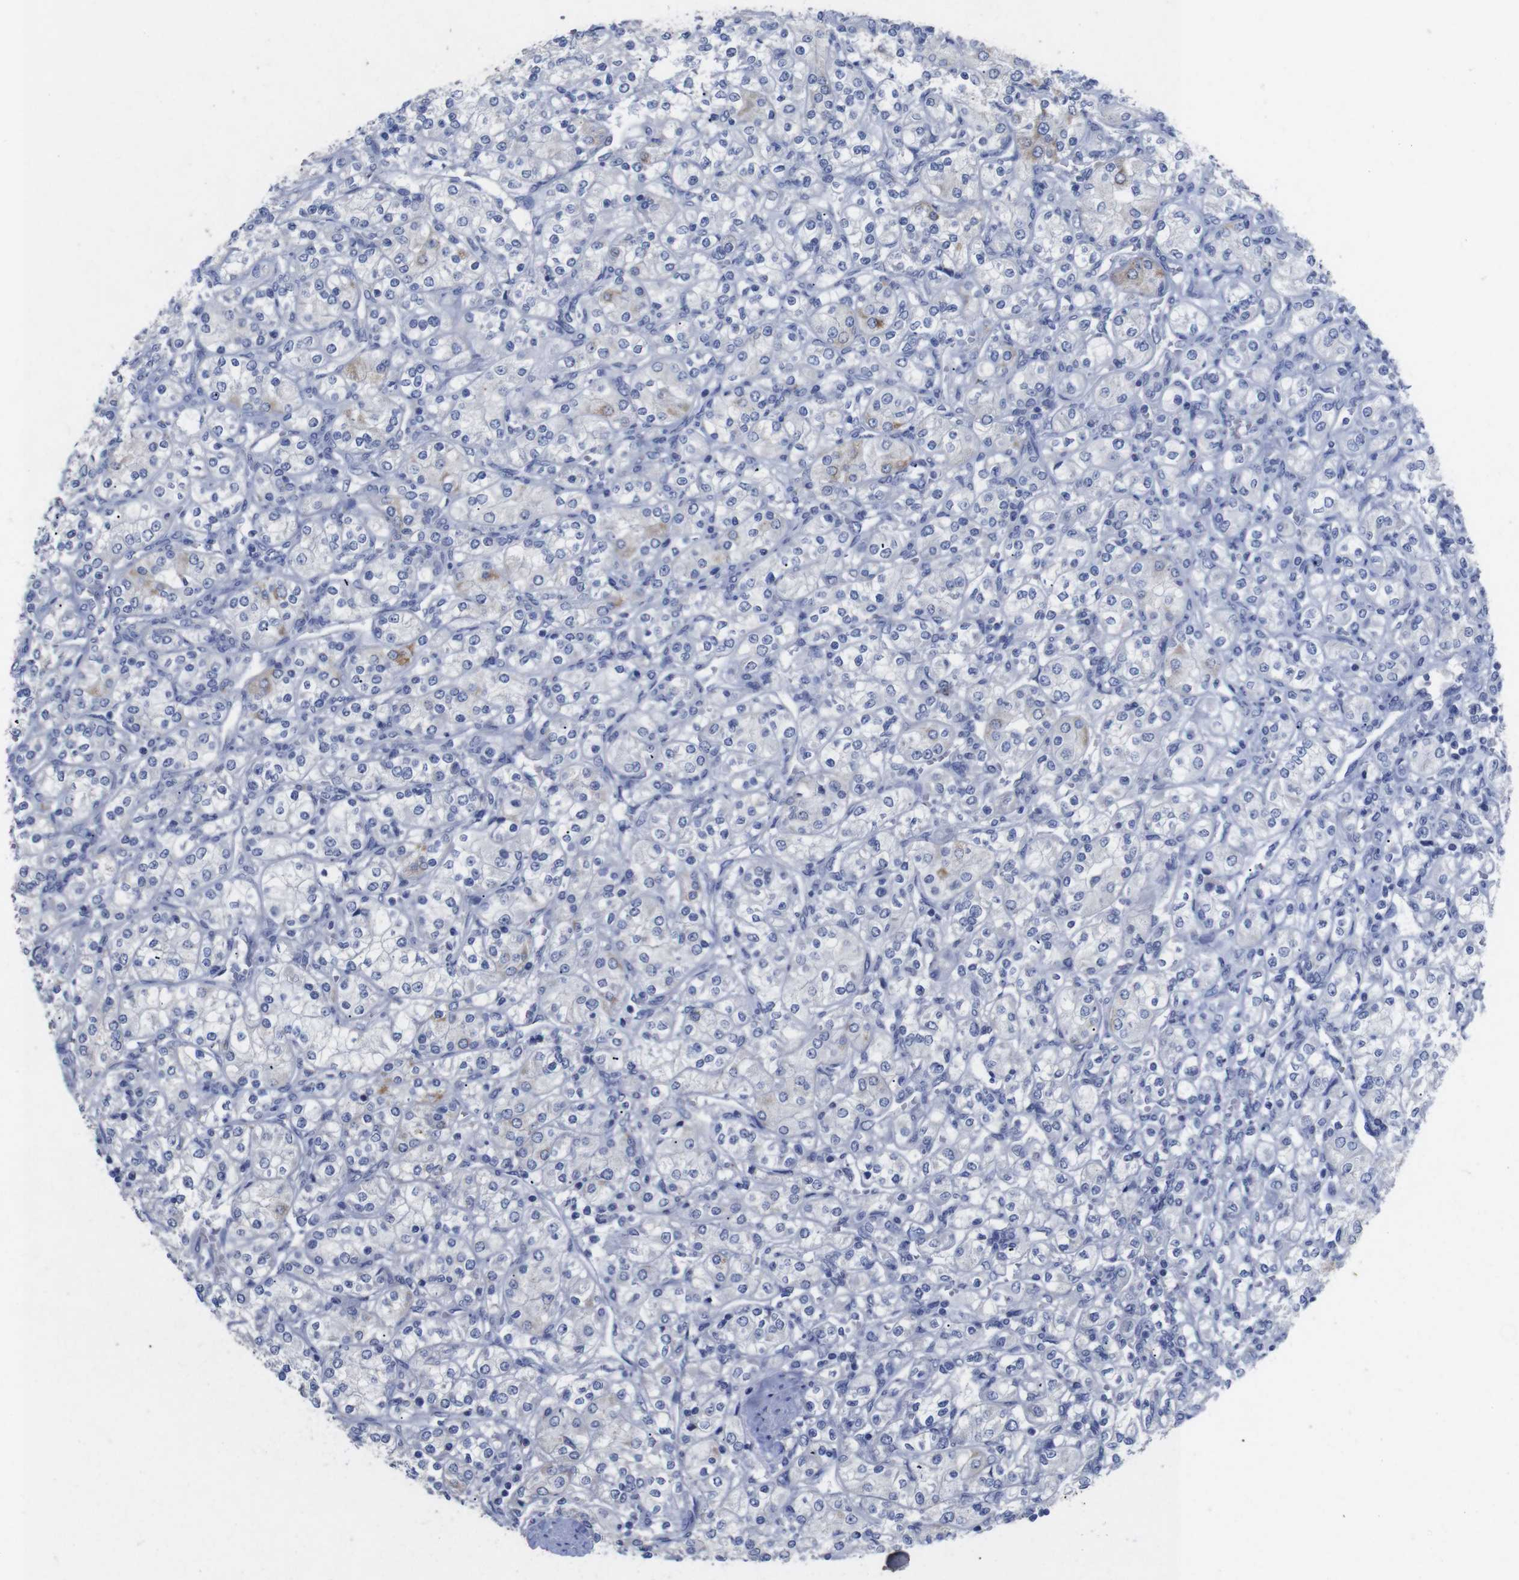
{"staining": {"intensity": "negative", "quantity": "none", "location": "none"}, "tissue": "renal cancer", "cell_type": "Tumor cells", "image_type": "cancer", "snomed": [{"axis": "morphology", "description": "Adenocarcinoma, NOS"}, {"axis": "topography", "description": "Kidney"}], "caption": "This is an IHC image of adenocarcinoma (renal). There is no expression in tumor cells.", "gene": "GJB2", "patient": {"sex": "male", "age": 77}}